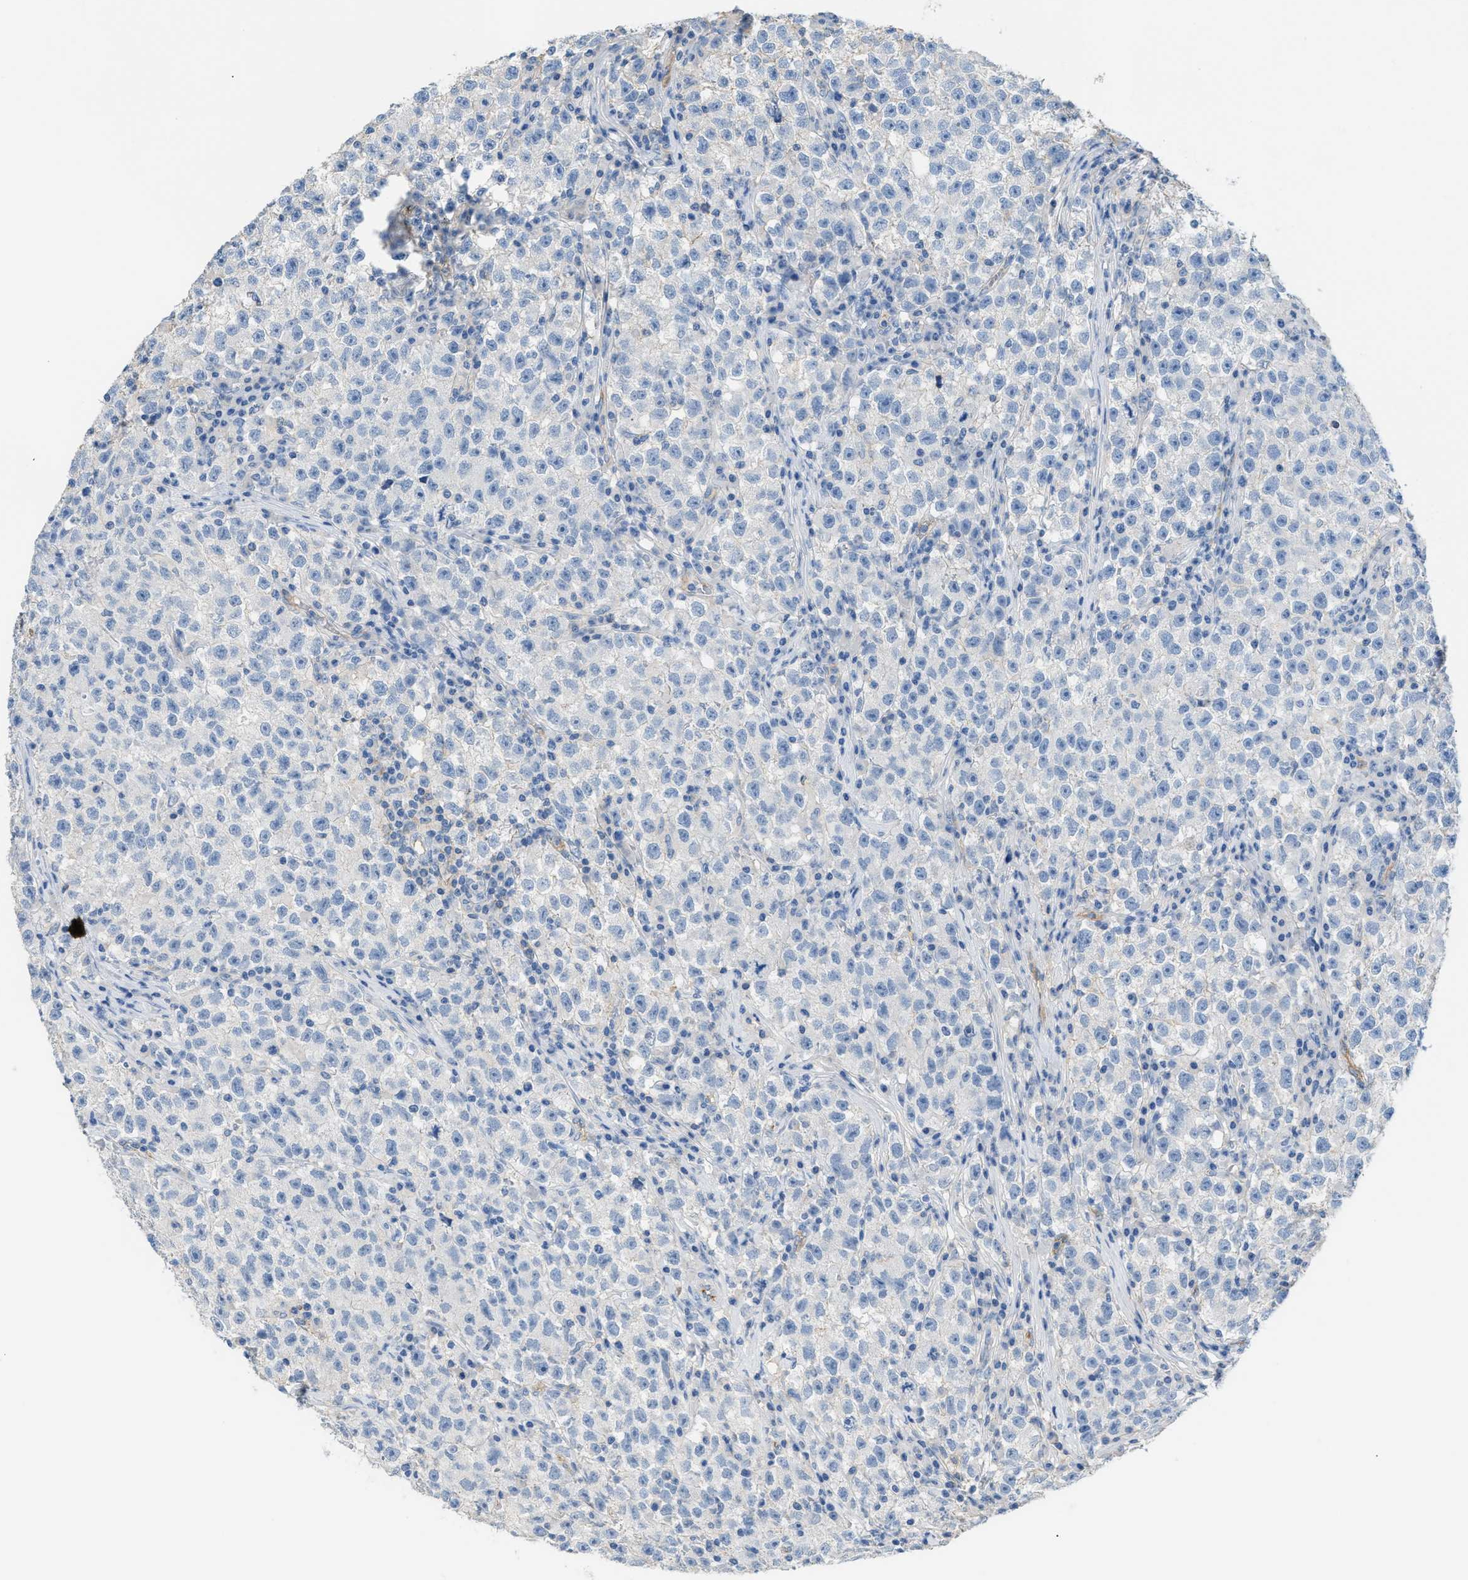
{"staining": {"intensity": "negative", "quantity": "none", "location": "none"}, "tissue": "testis cancer", "cell_type": "Tumor cells", "image_type": "cancer", "snomed": [{"axis": "morphology", "description": "Seminoma, NOS"}, {"axis": "topography", "description": "Testis"}], "caption": "DAB immunohistochemical staining of human testis cancer (seminoma) demonstrates no significant positivity in tumor cells. (DAB immunohistochemistry with hematoxylin counter stain).", "gene": "CFI", "patient": {"sex": "male", "age": 22}}